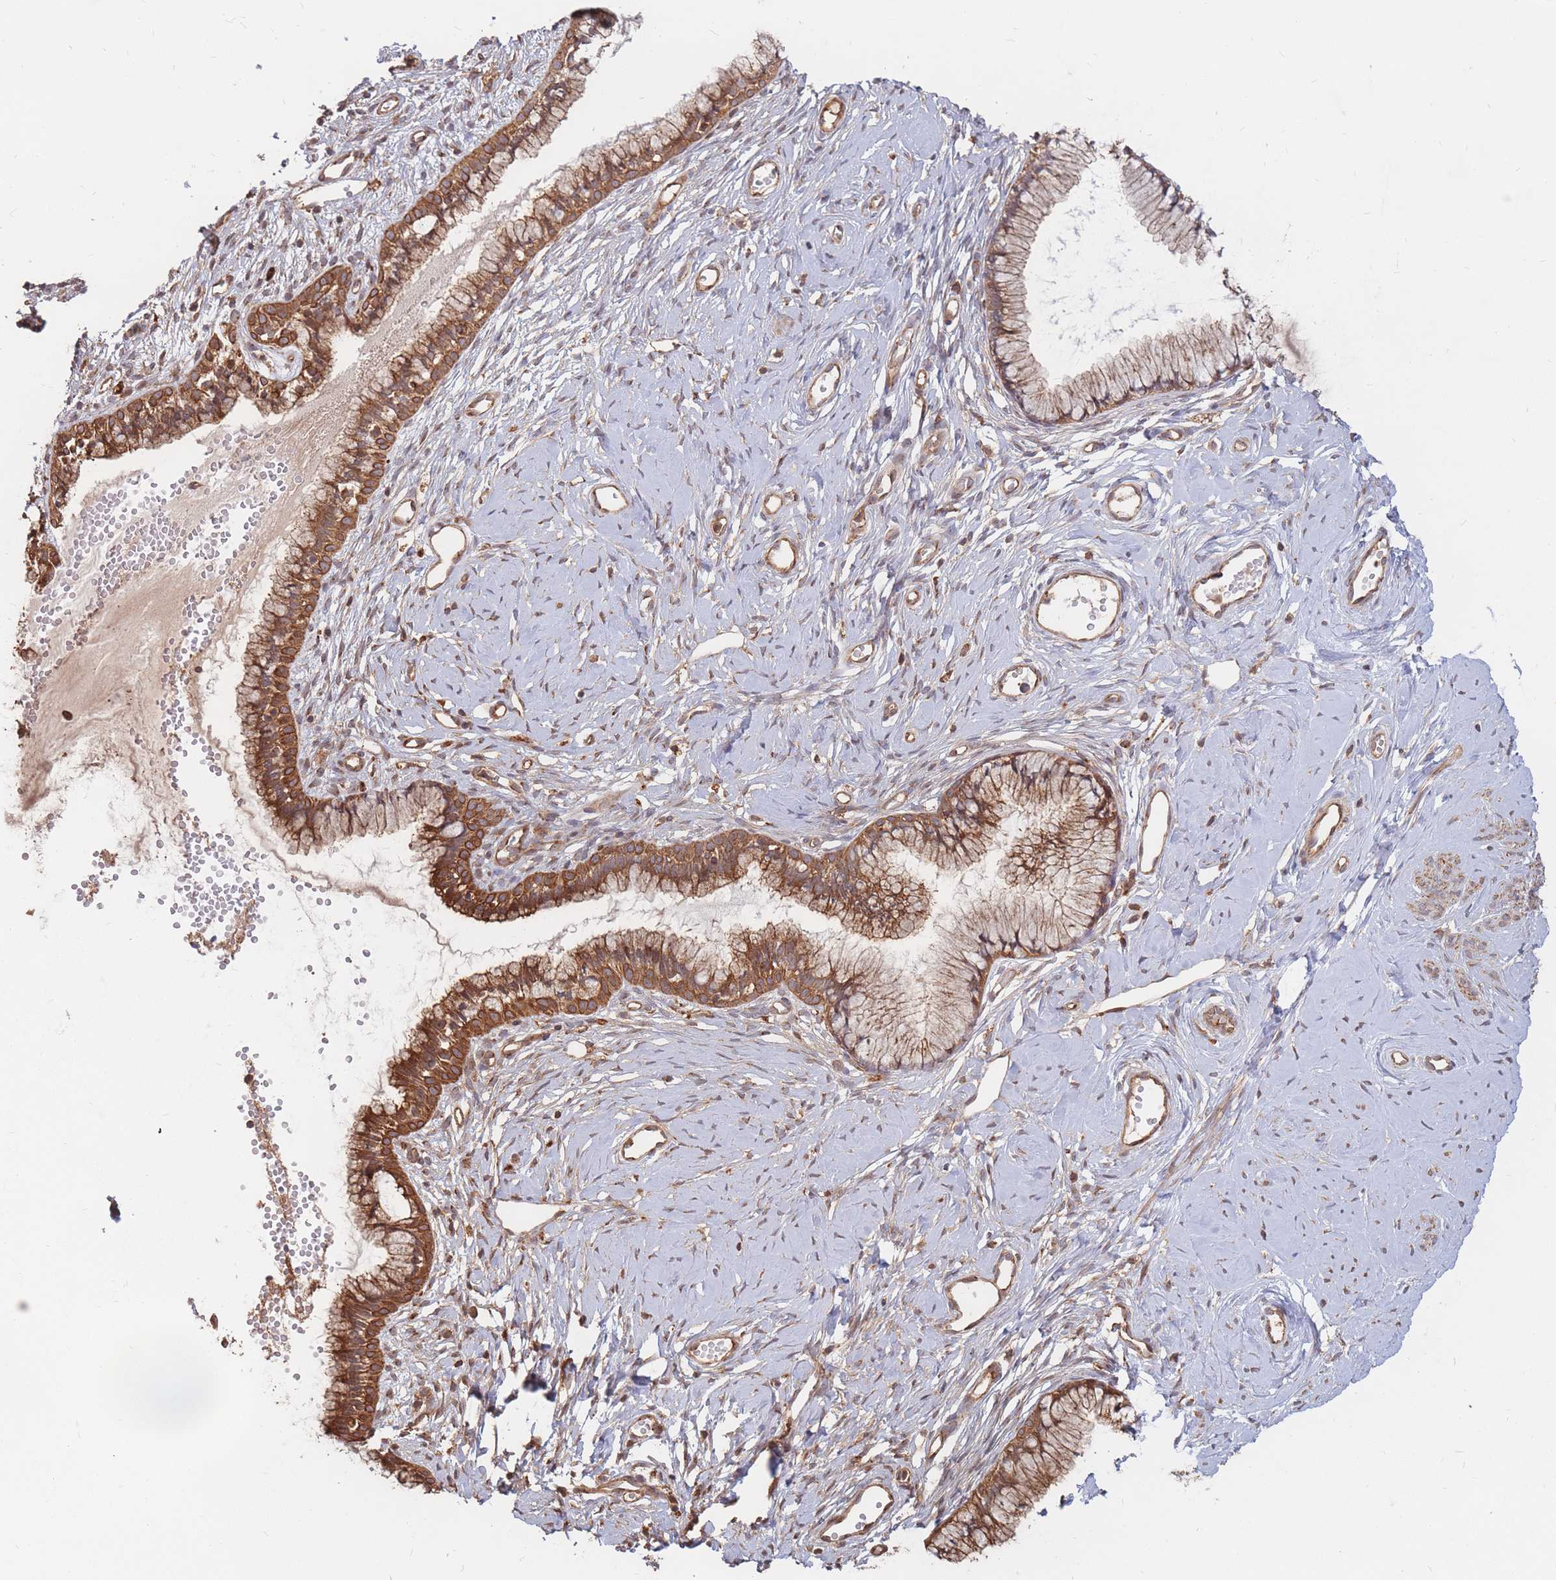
{"staining": {"intensity": "strong", "quantity": ">75%", "location": "cytoplasmic/membranous"}, "tissue": "cervix", "cell_type": "Glandular cells", "image_type": "normal", "snomed": [{"axis": "morphology", "description": "Normal tissue, NOS"}, {"axis": "topography", "description": "Cervix"}], "caption": "Protein positivity by immunohistochemistry exhibits strong cytoplasmic/membranous expression in approximately >75% of glandular cells in normal cervix.", "gene": "RASSF2", "patient": {"sex": "female", "age": 40}}